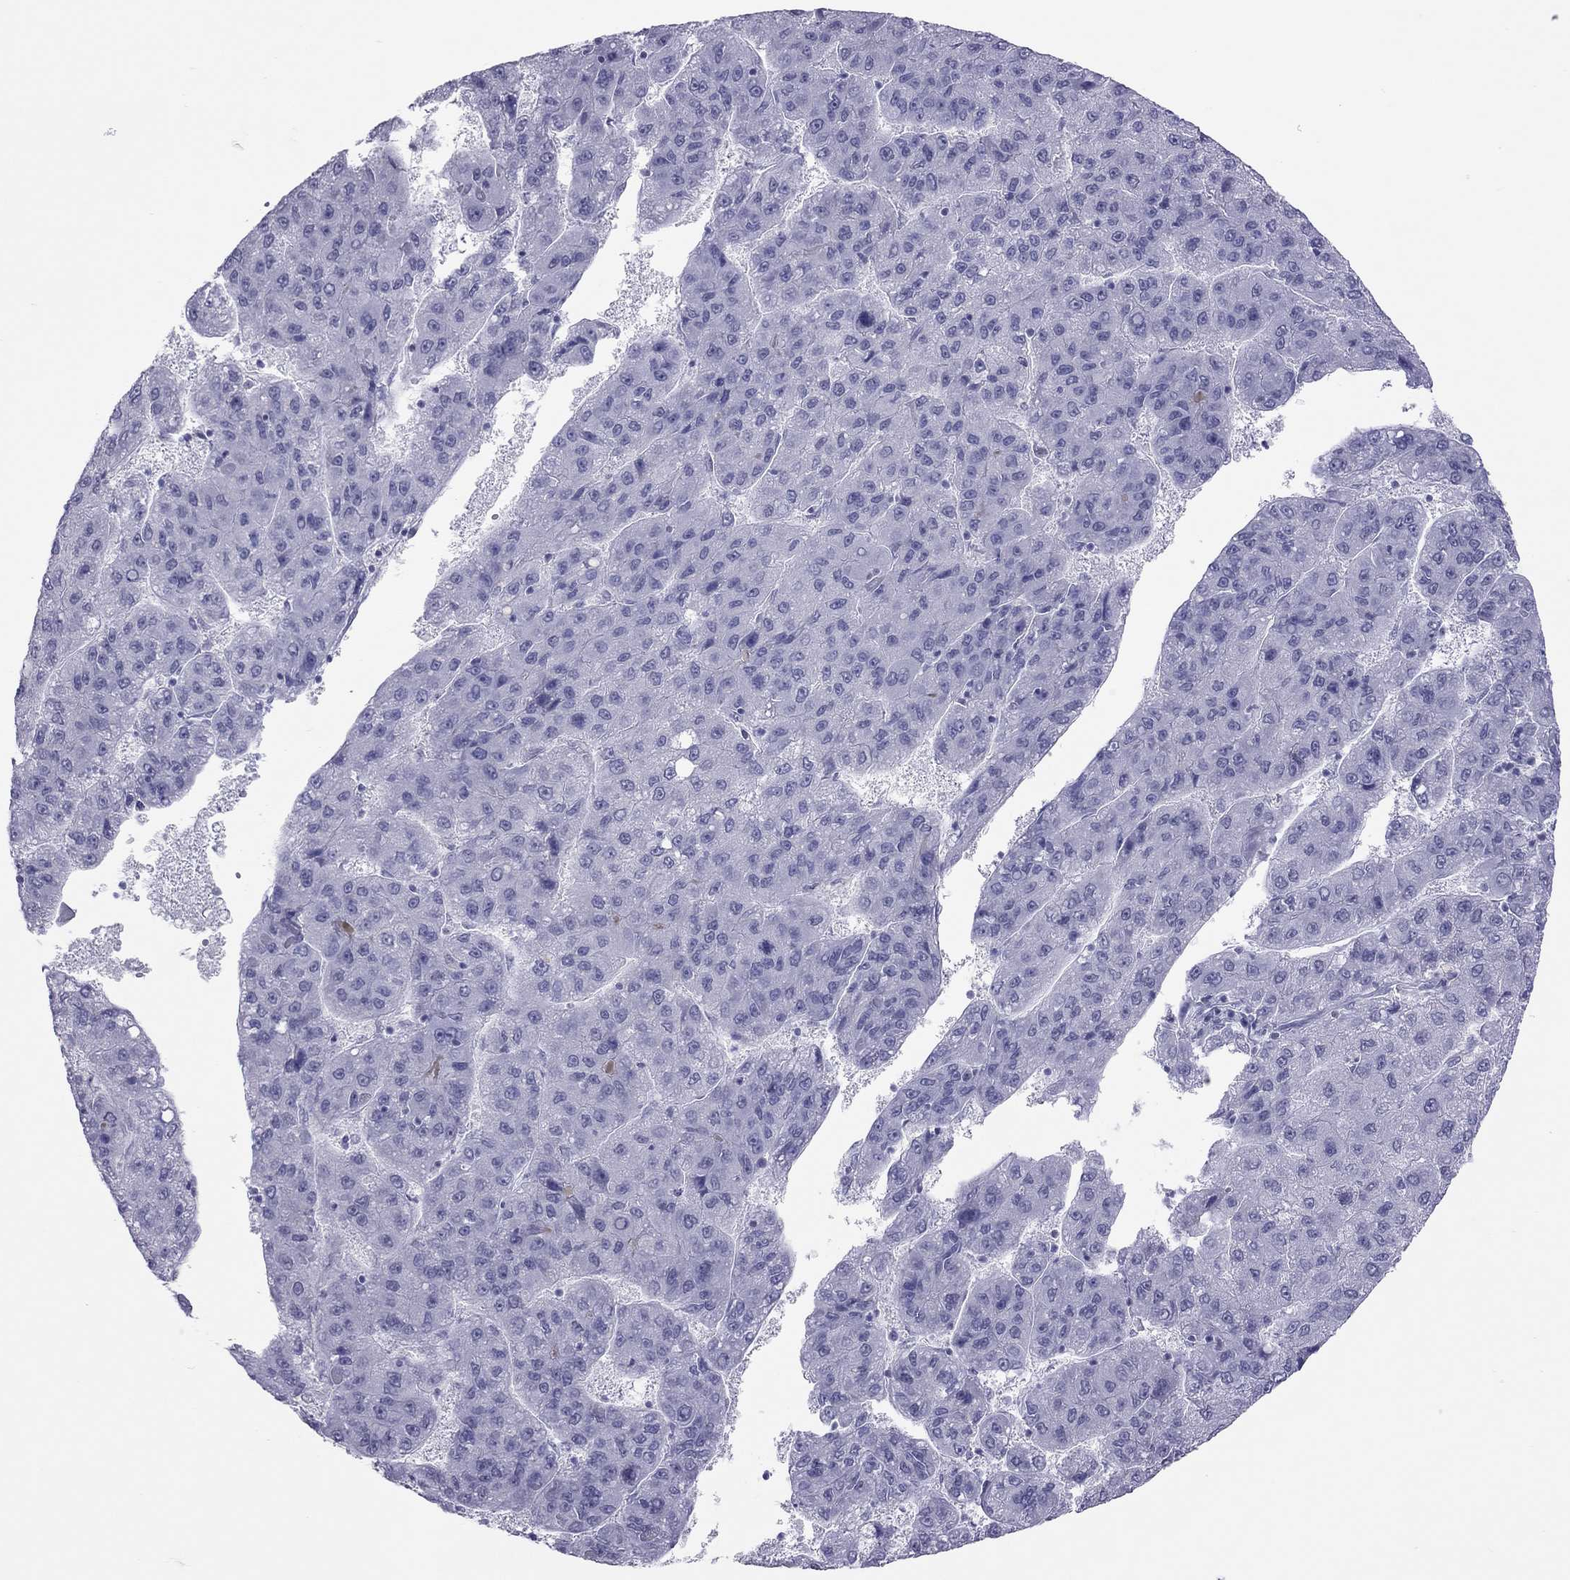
{"staining": {"intensity": "negative", "quantity": "none", "location": "none"}, "tissue": "liver cancer", "cell_type": "Tumor cells", "image_type": "cancer", "snomed": [{"axis": "morphology", "description": "Carcinoma, Hepatocellular, NOS"}, {"axis": "topography", "description": "Liver"}], "caption": "DAB (3,3'-diaminobenzidine) immunohistochemical staining of liver hepatocellular carcinoma demonstrates no significant expression in tumor cells.", "gene": "JHY", "patient": {"sex": "female", "age": 82}}